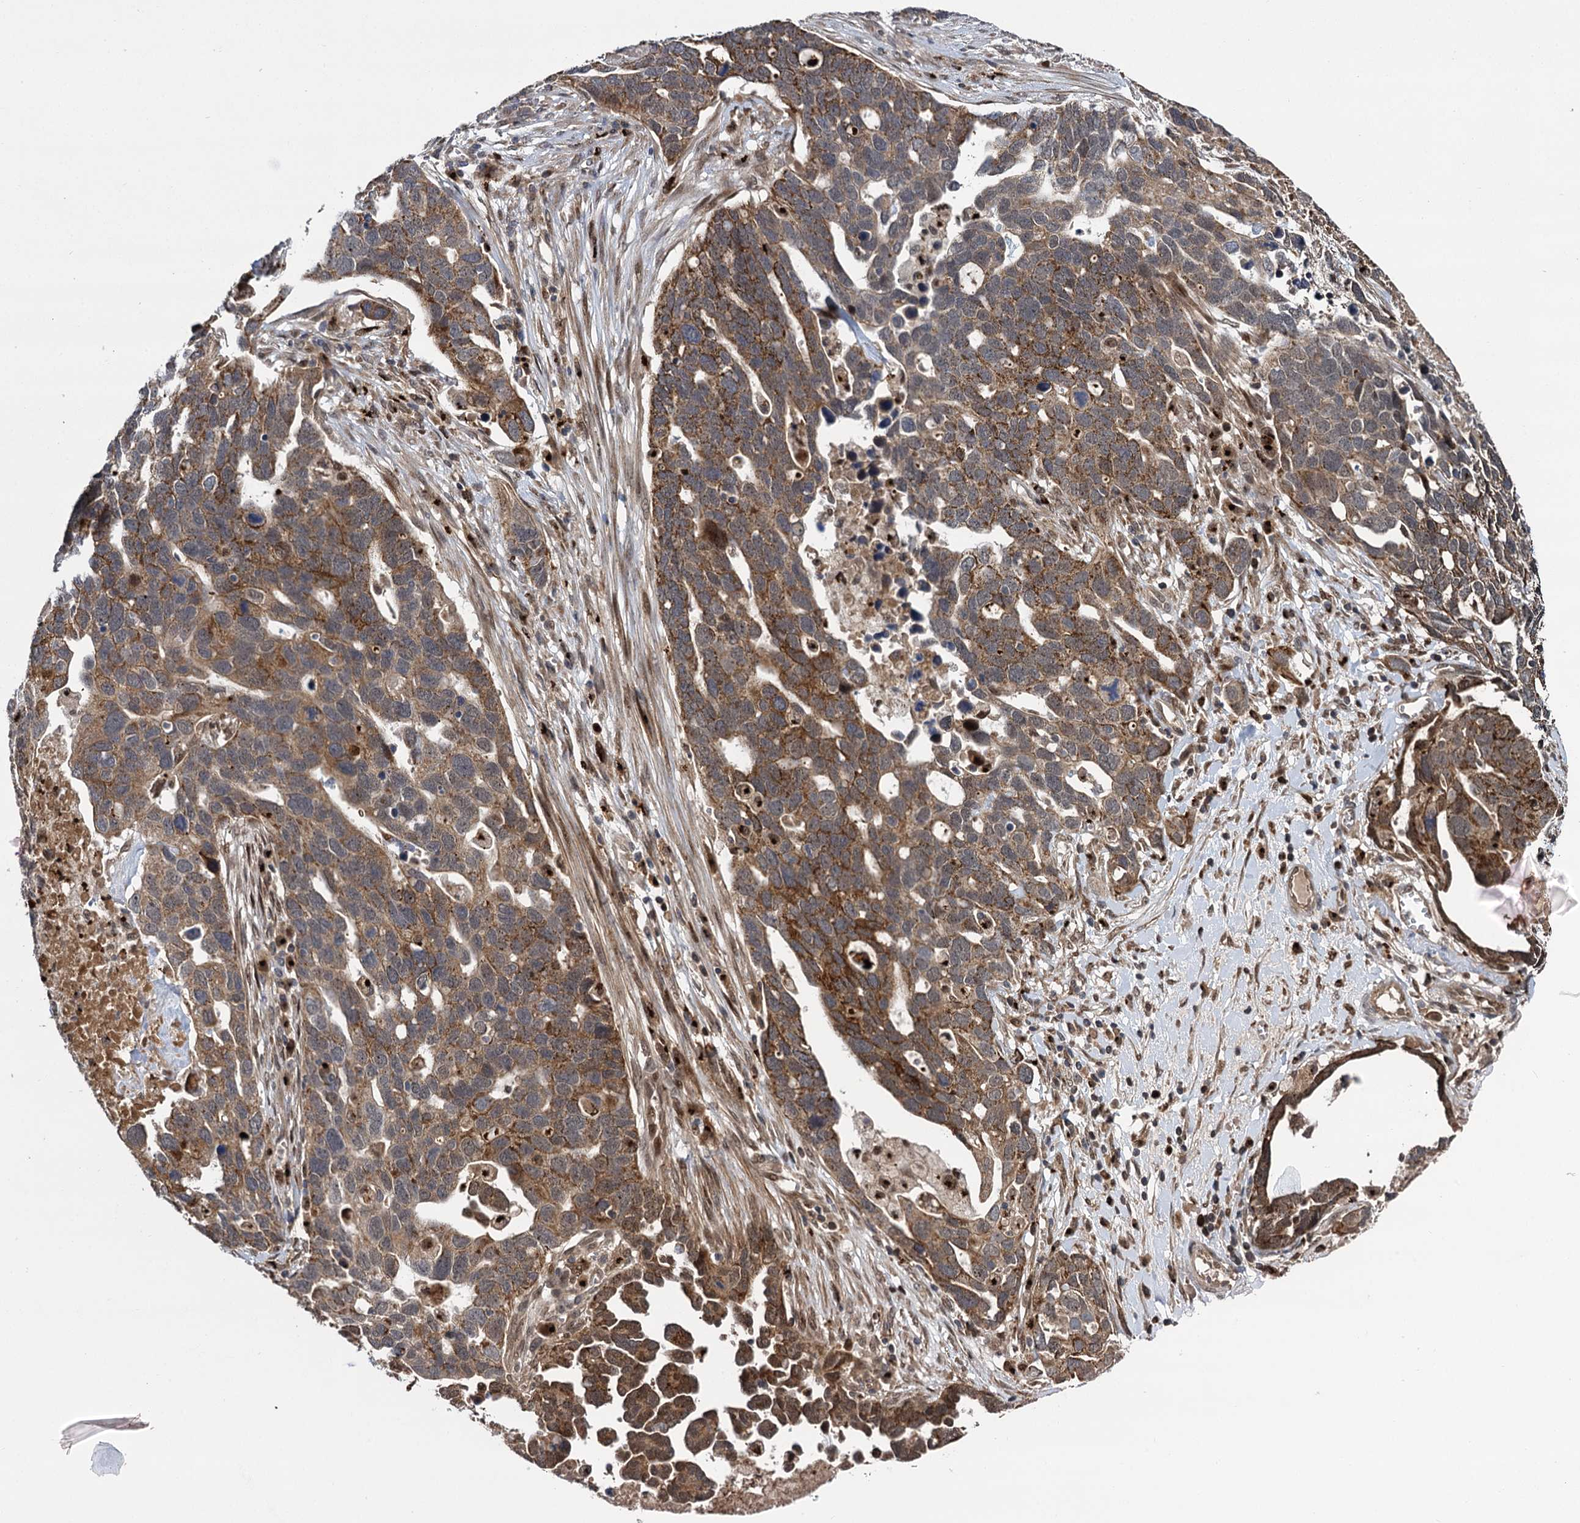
{"staining": {"intensity": "moderate", "quantity": ">75%", "location": "cytoplasmic/membranous"}, "tissue": "ovarian cancer", "cell_type": "Tumor cells", "image_type": "cancer", "snomed": [{"axis": "morphology", "description": "Cystadenocarcinoma, serous, NOS"}, {"axis": "topography", "description": "Ovary"}], "caption": "Immunohistochemistry of human ovarian serous cystadenocarcinoma reveals medium levels of moderate cytoplasmic/membranous positivity in approximately >75% of tumor cells.", "gene": "GAL3ST4", "patient": {"sex": "female", "age": 54}}